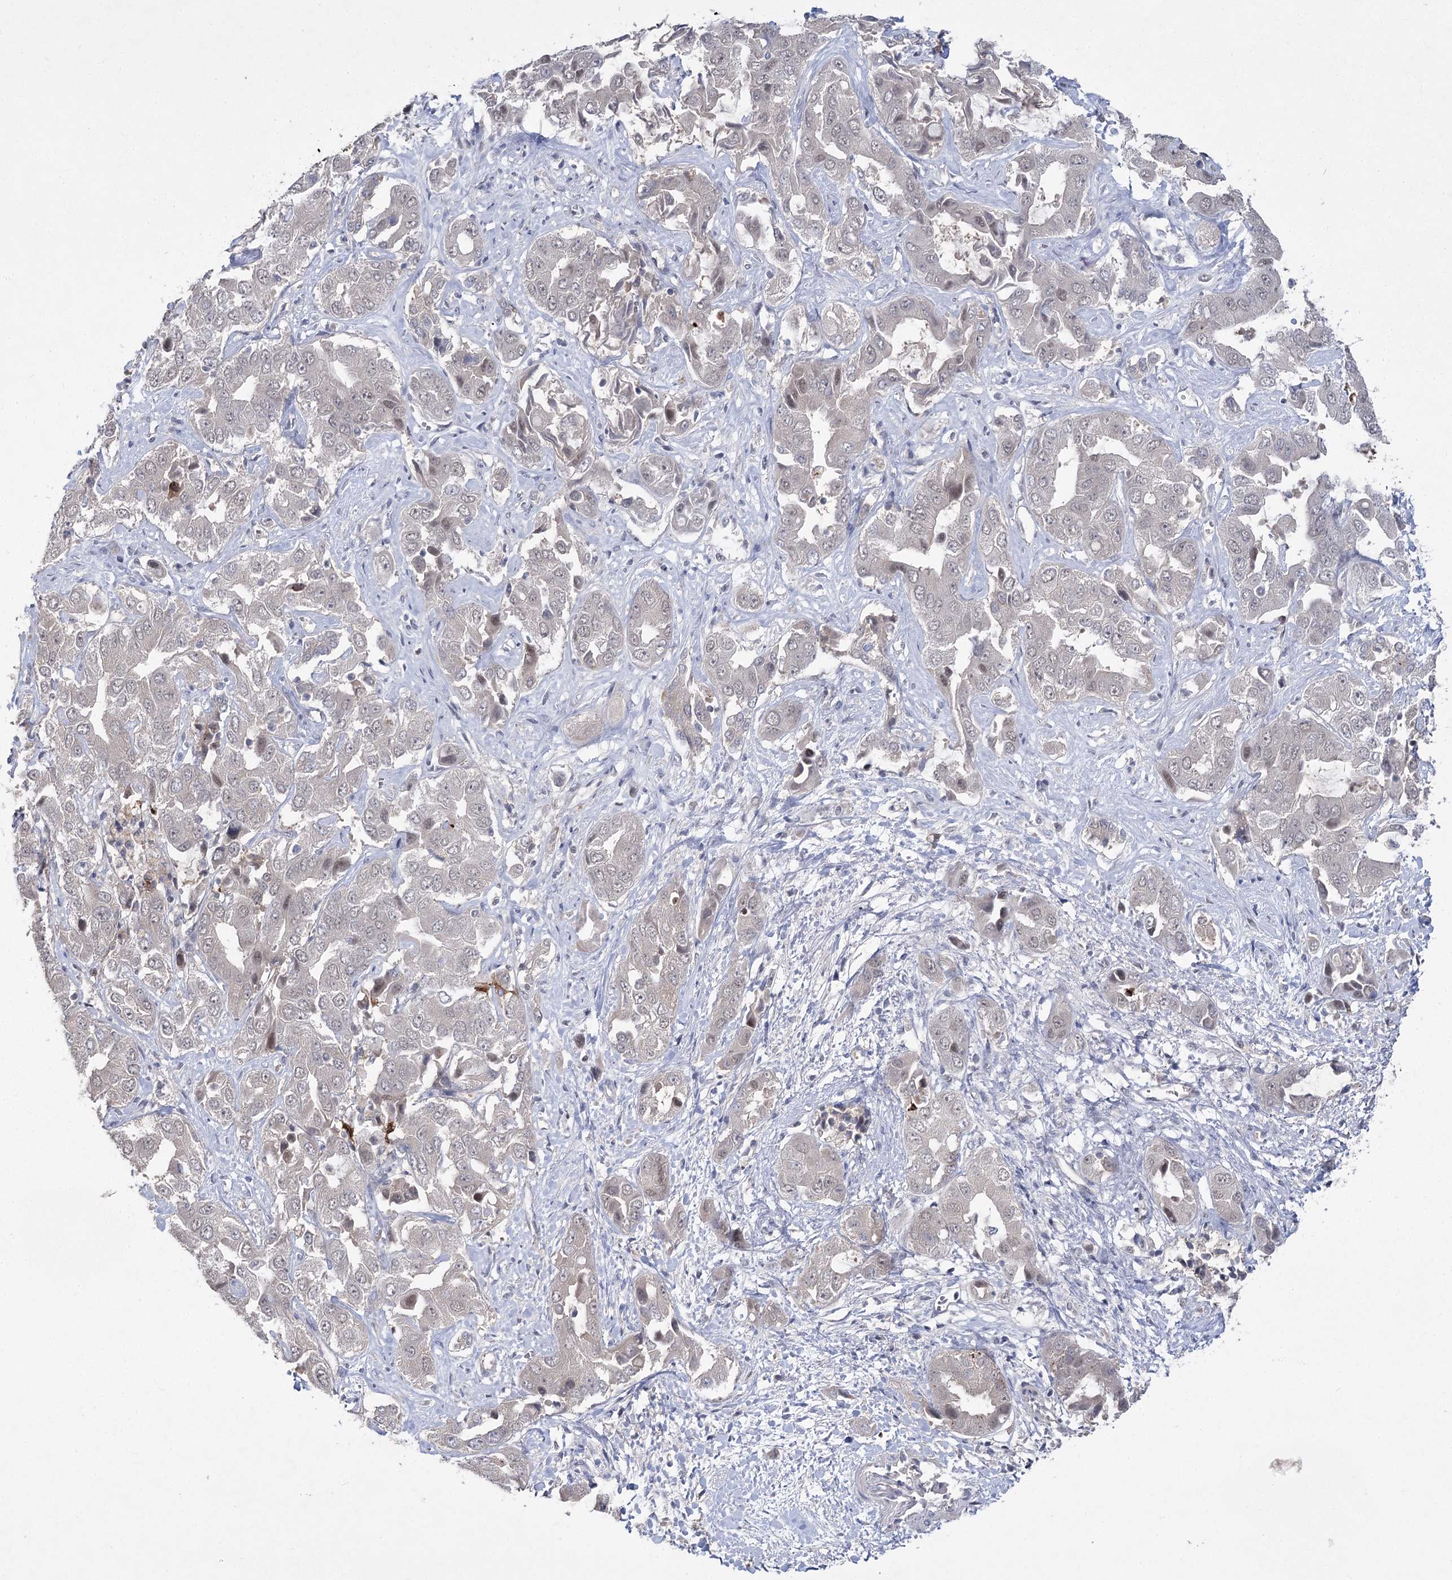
{"staining": {"intensity": "negative", "quantity": "none", "location": "none"}, "tissue": "liver cancer", "cell_type": "Tumor cells", "image_type": "cancer", "snomed": [{"axis": "morphology", "description": "Cholangiocarcinoma"}, {"axis": "topography", "description": "Liver"}], "caption": "Histopathology image shows no significant protein staining in tumor cells of liver cancer (cholangiocarcinoma).", "gene": "PHYHIPL", "patient": {"sex": "female", "age": 52}}